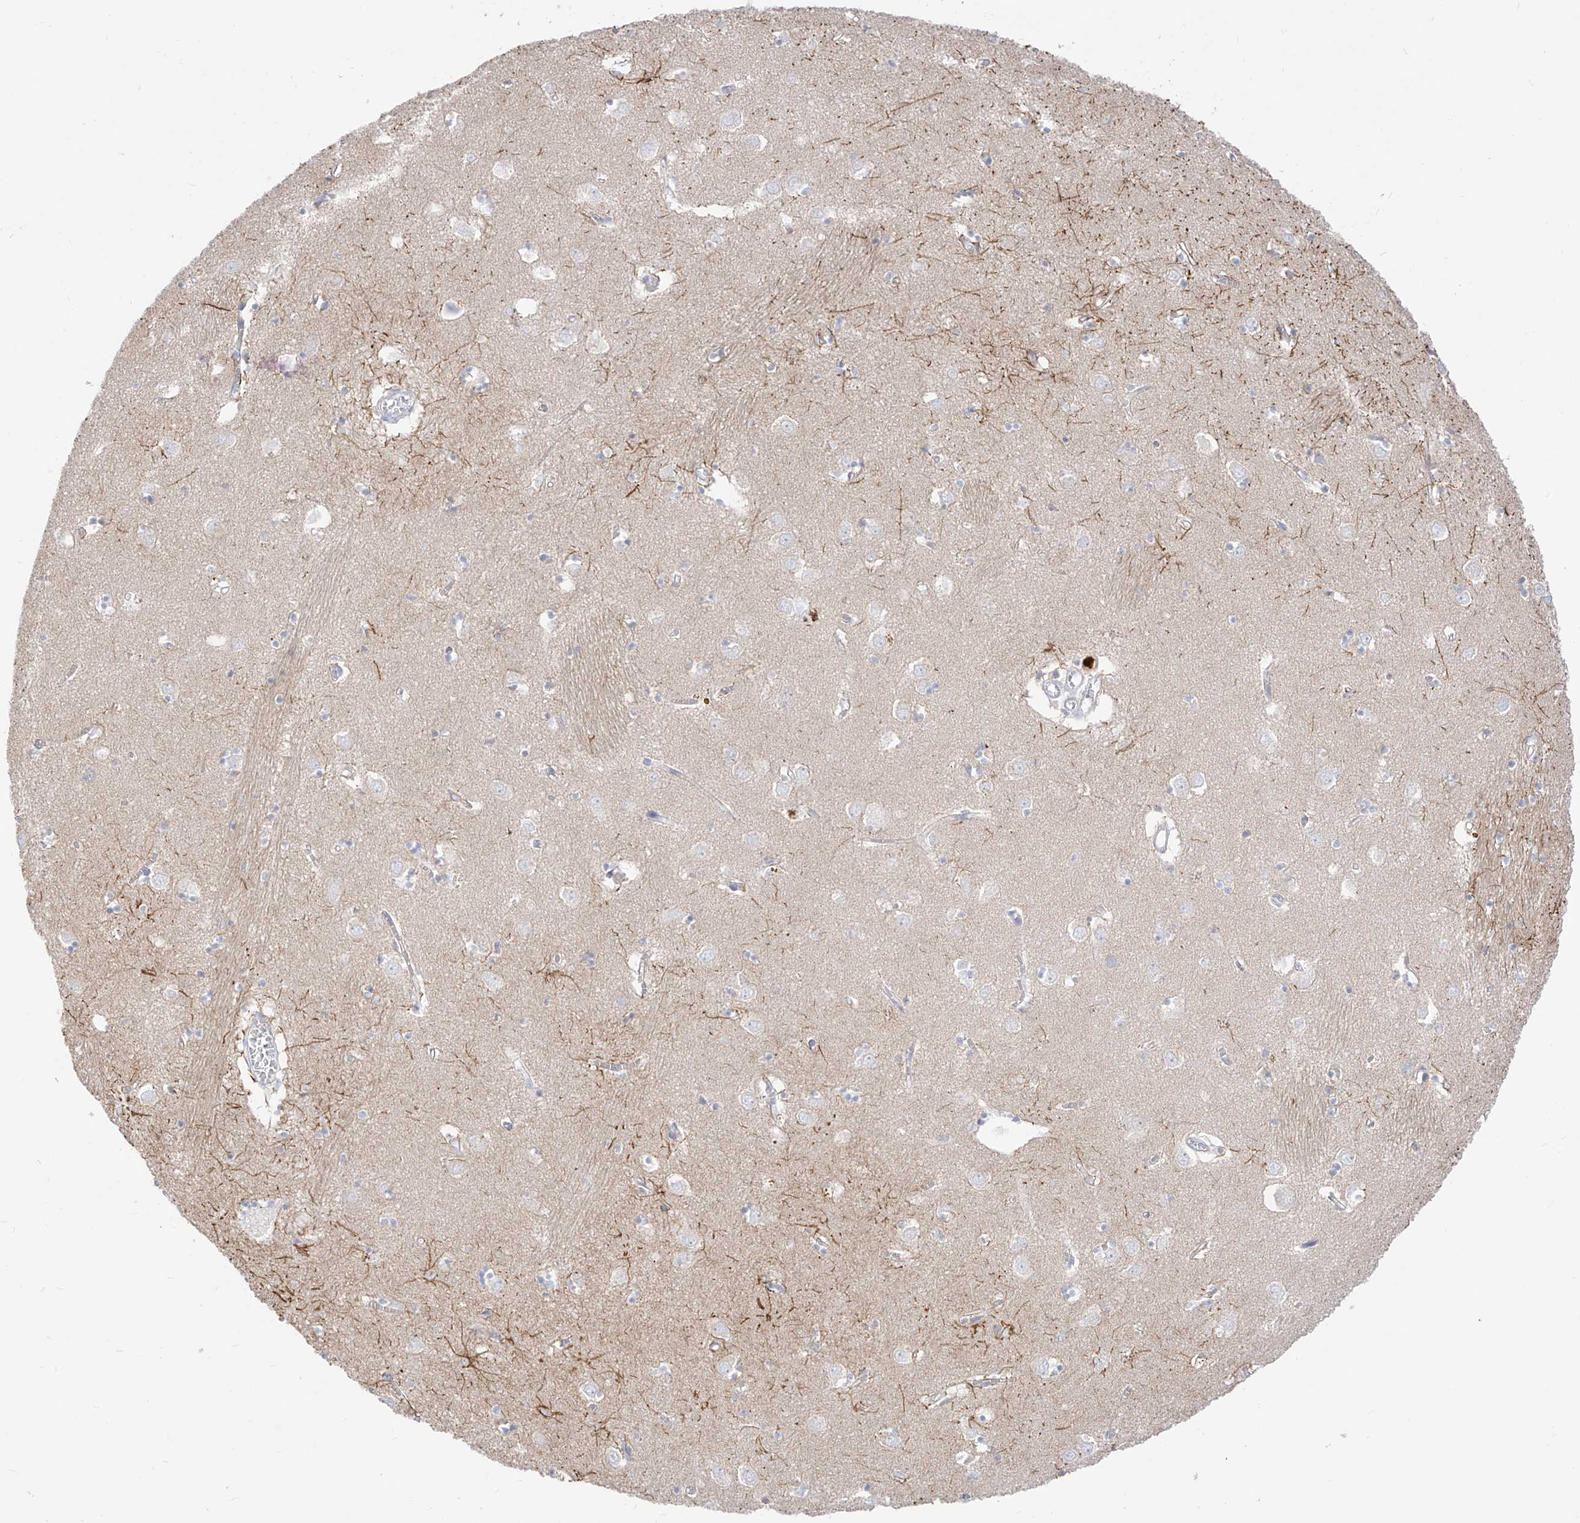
{"staining": {"intensity": "strong", "quantity": "<25%", "location": "cytoplasmic/membranous"}, "tissue": "caudate", "cell_type": "Glial cells", "image_type": "normal", "snomed": [{"axis": "morphology", "description": "Normal tissue, NOS"}, {"axis": "topography", "description": "Lateral ventricle wall"}], "caption": "Unremarkable caudate was stained to show a protein in brown. There is medium levels of strong cytoplasmic/membranous expression in about <25% of glial cells. (DAB = brown stain, brightfield microscopy at high magnification).", "gene": "ARHGEF40", "patient": {"sex": "male", "age": 70}}